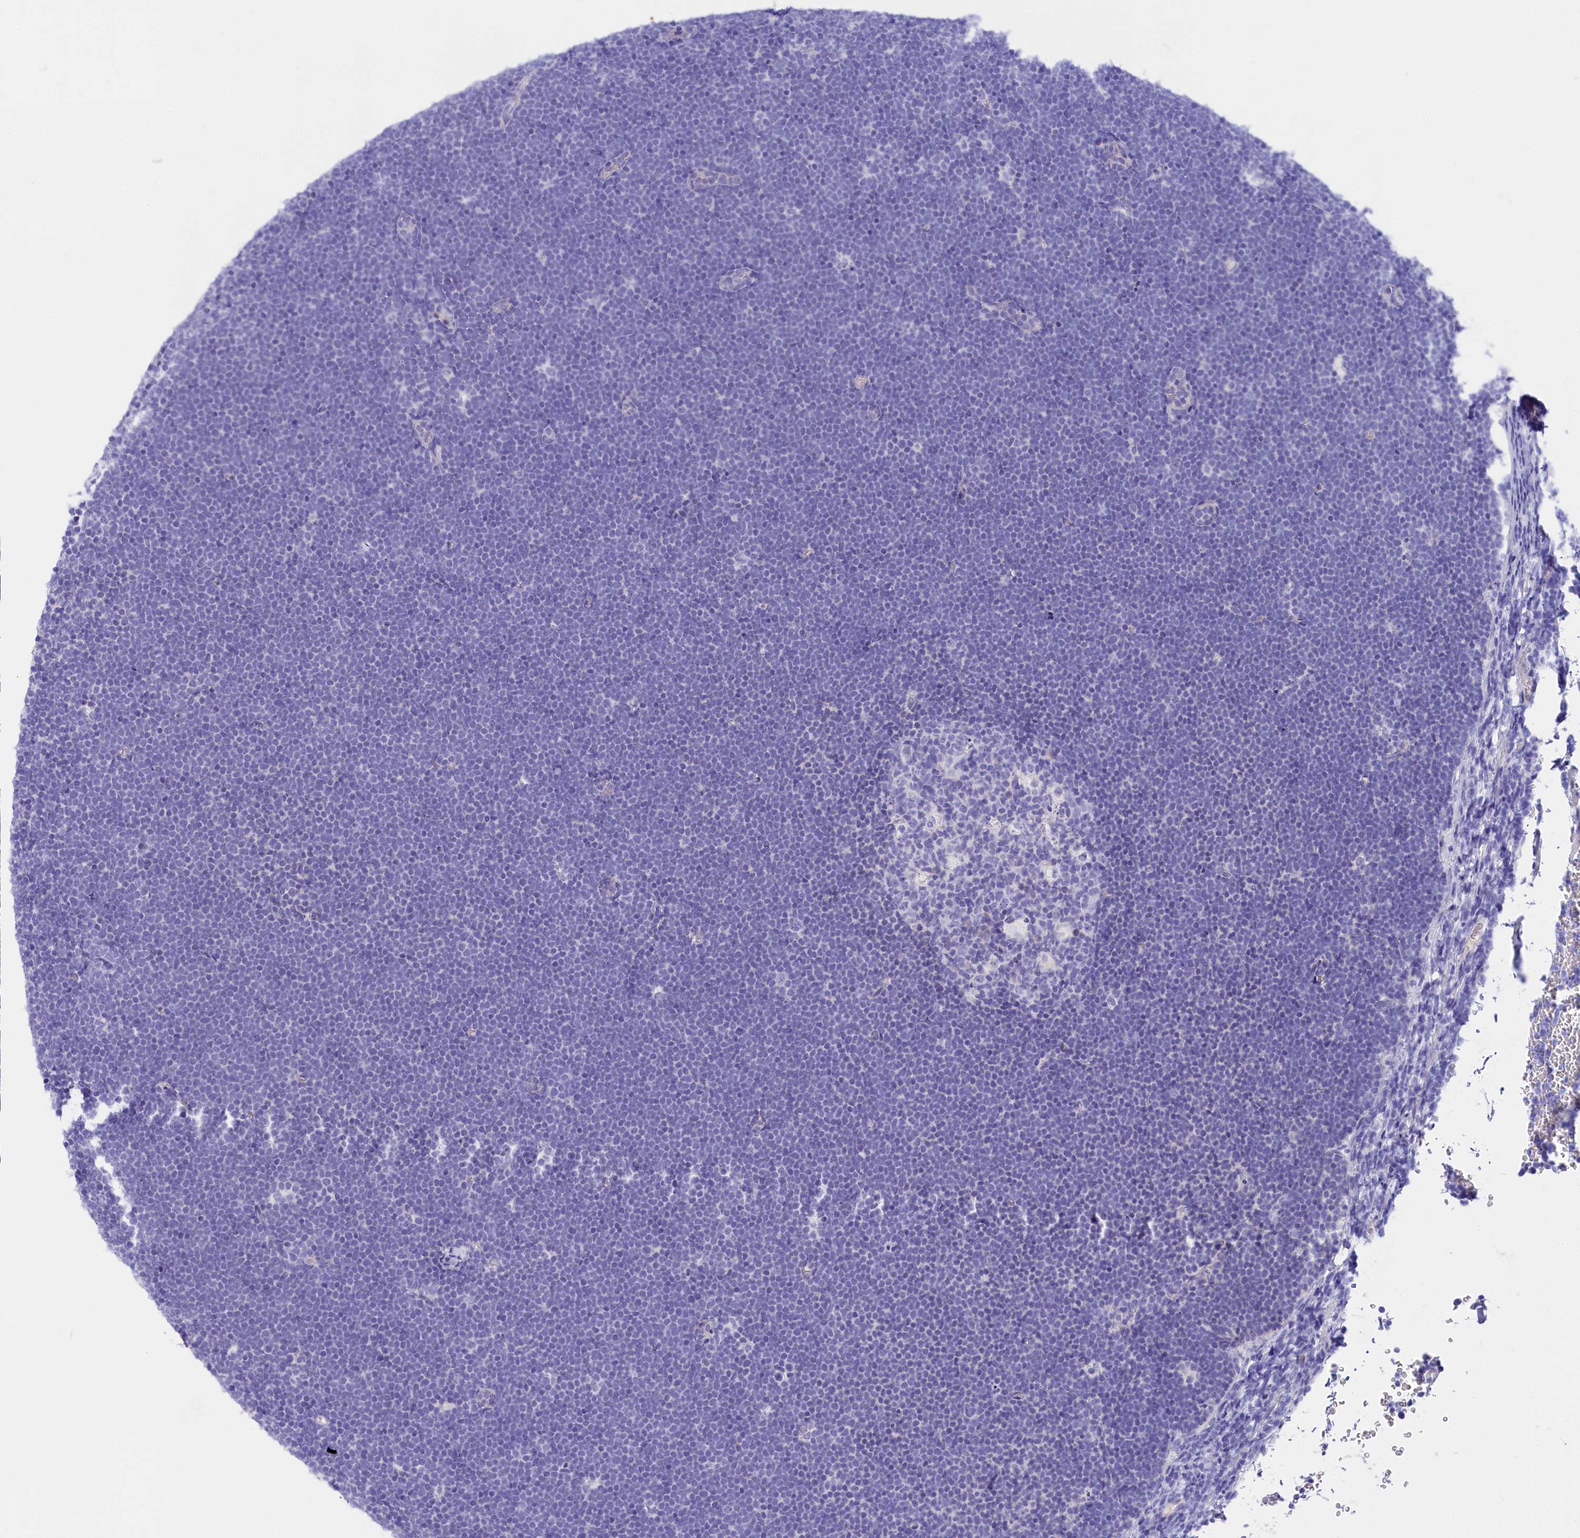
{"staining": {"intensity": "negative", "quantity": "none", "location": "none"}, "tissue": "lymphoma", "cell_type": "Tumor cells", "image_type": "cancer", "snomed": [{"axis": "morphology", "description": "Malignant lymphoma, non-Hodgkin's type, High grade"}, {"axis": "topography", "description": "Lymph node"}], "caption": "DAB (3,3'-diaminobenzidine) immunohistochemical staining of human lymphoma reveals no significant staining in tumor cells.", "gene": "SULT2A1", "patient": {"sex": "male", "age": 13}}